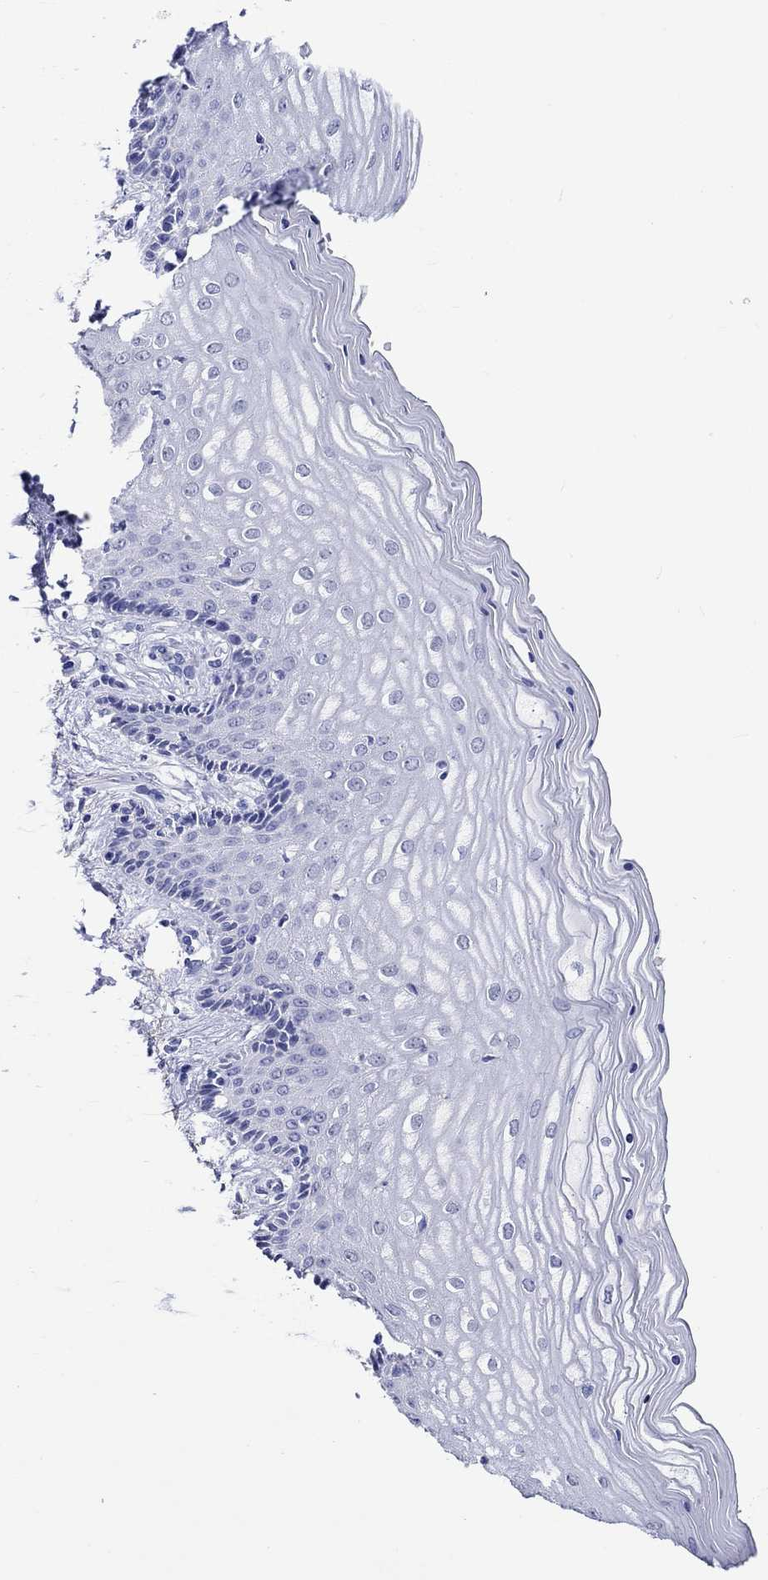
{"staining": {"intensity": "negative", "quantity": "none", "location": "none"}, "tissue": "vagina", "cell_type": "Squamous epithelial cells", "image_type": "normal", "snomed": [{"axis": "morphology", "description": "Normal tissue, NOS"}, {"axis": "topography", "description": "Vagina"}], "caption": "The immunohistochemistry (IHC) image has no significant positivity in squamous epithelial cells of vagina. Nuclei are stained in blue.", "gene": "KLHL35", "patient": {"sex": "female", "age": 45}}